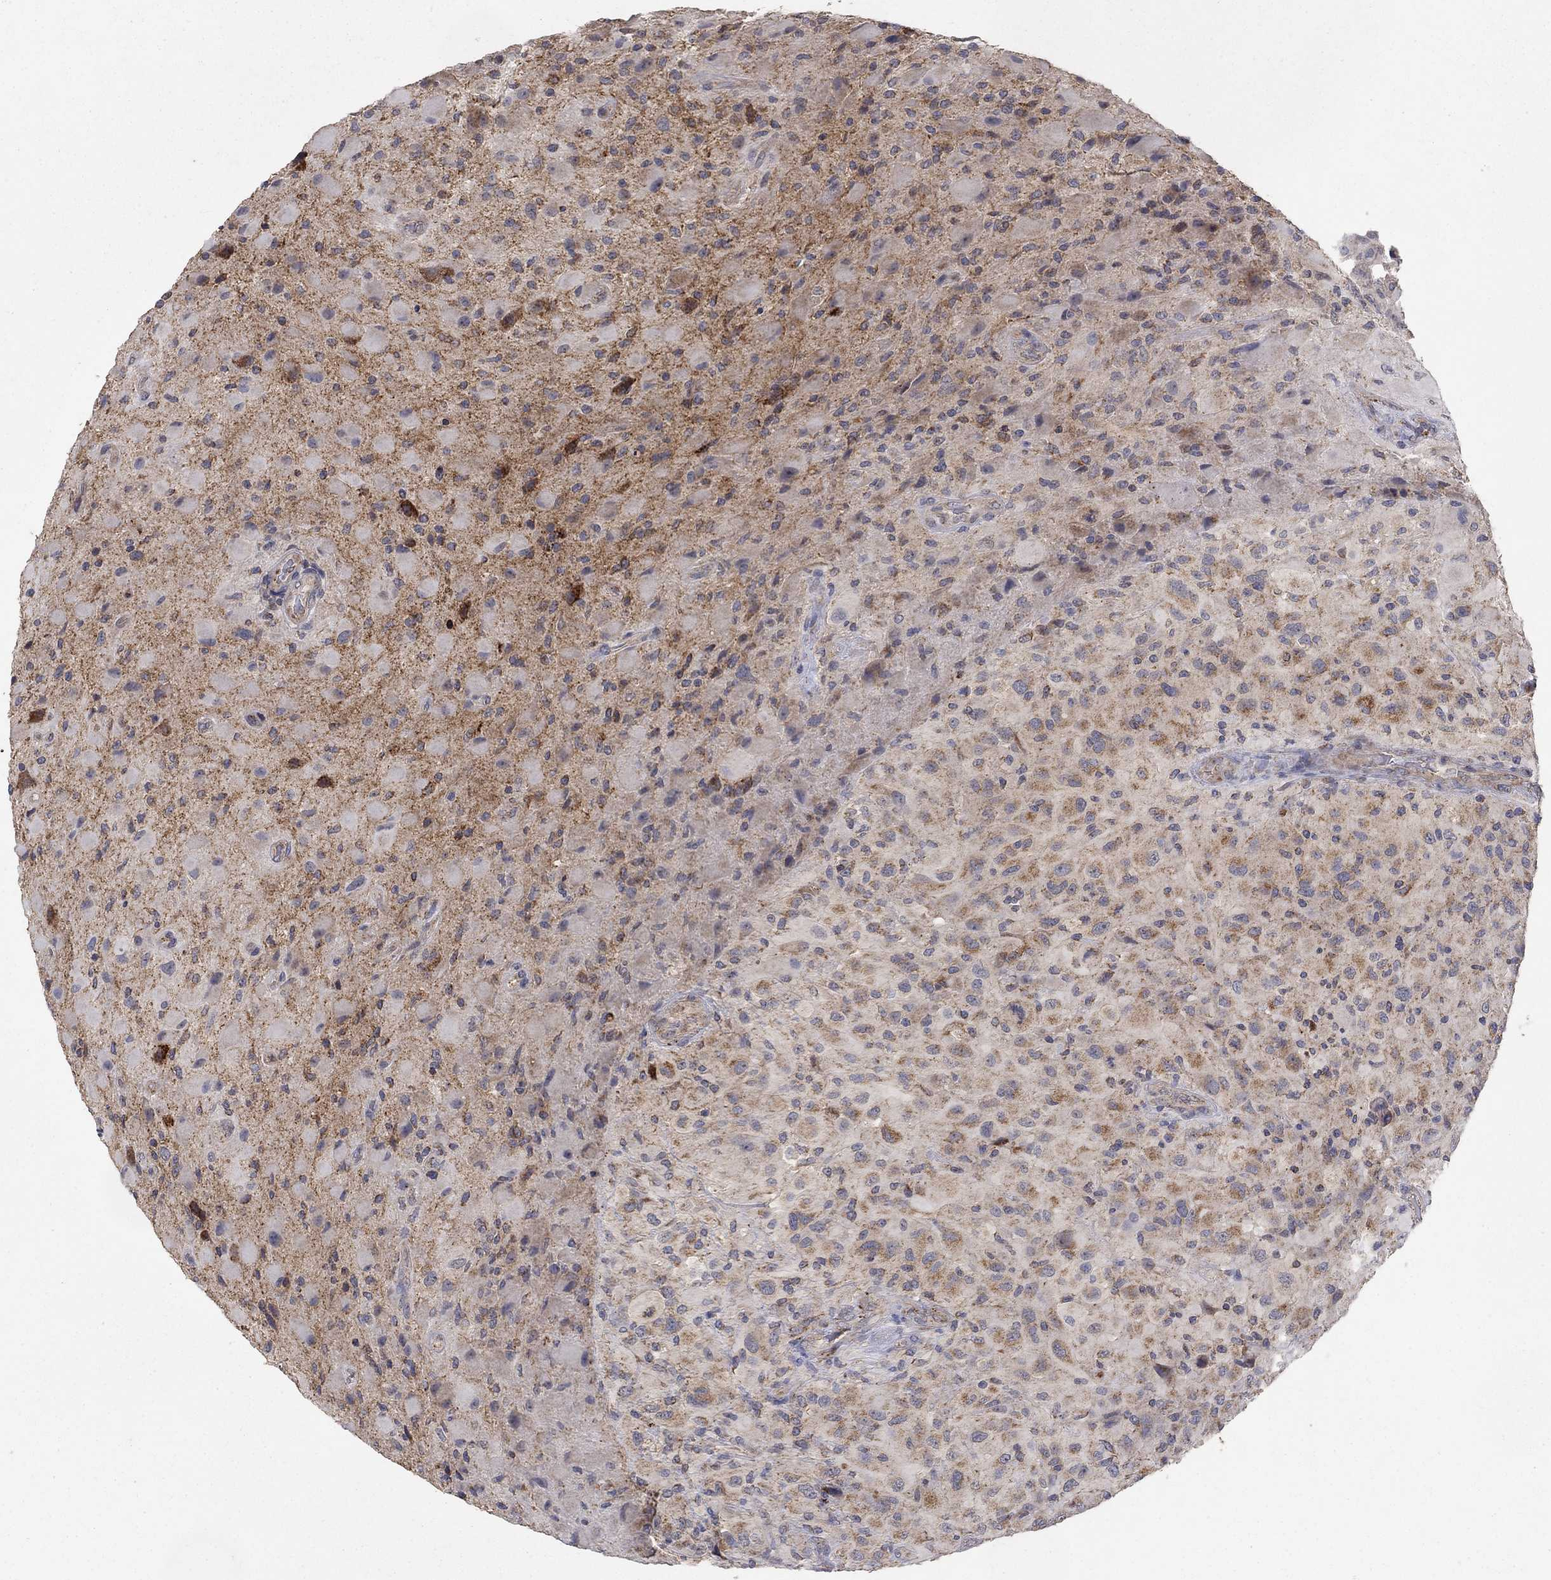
{"staining": {"intensity": "moderate", "quantity": "25%-75%", "location": "cytoplasmic/membranous"}, "tissue": "glioma", "cell_type": "Tumor cells", "image_type": "cancer", "snomed": [{"axis": "morphology", "description": "Glioma, malignant, High grade"}, {"axis": "topography", "description": "Cerebral cortex"}], "caption": "Moderate cytoplasmic/membranous protein expression is identified in approximately 25%-75% of tumor cells in malignant high-grade glioma. (Brightfield microscopy of DAB IHC at high magnification).", "gene": "GPSM1", "patient": {"sex": "male", "age": 35}}